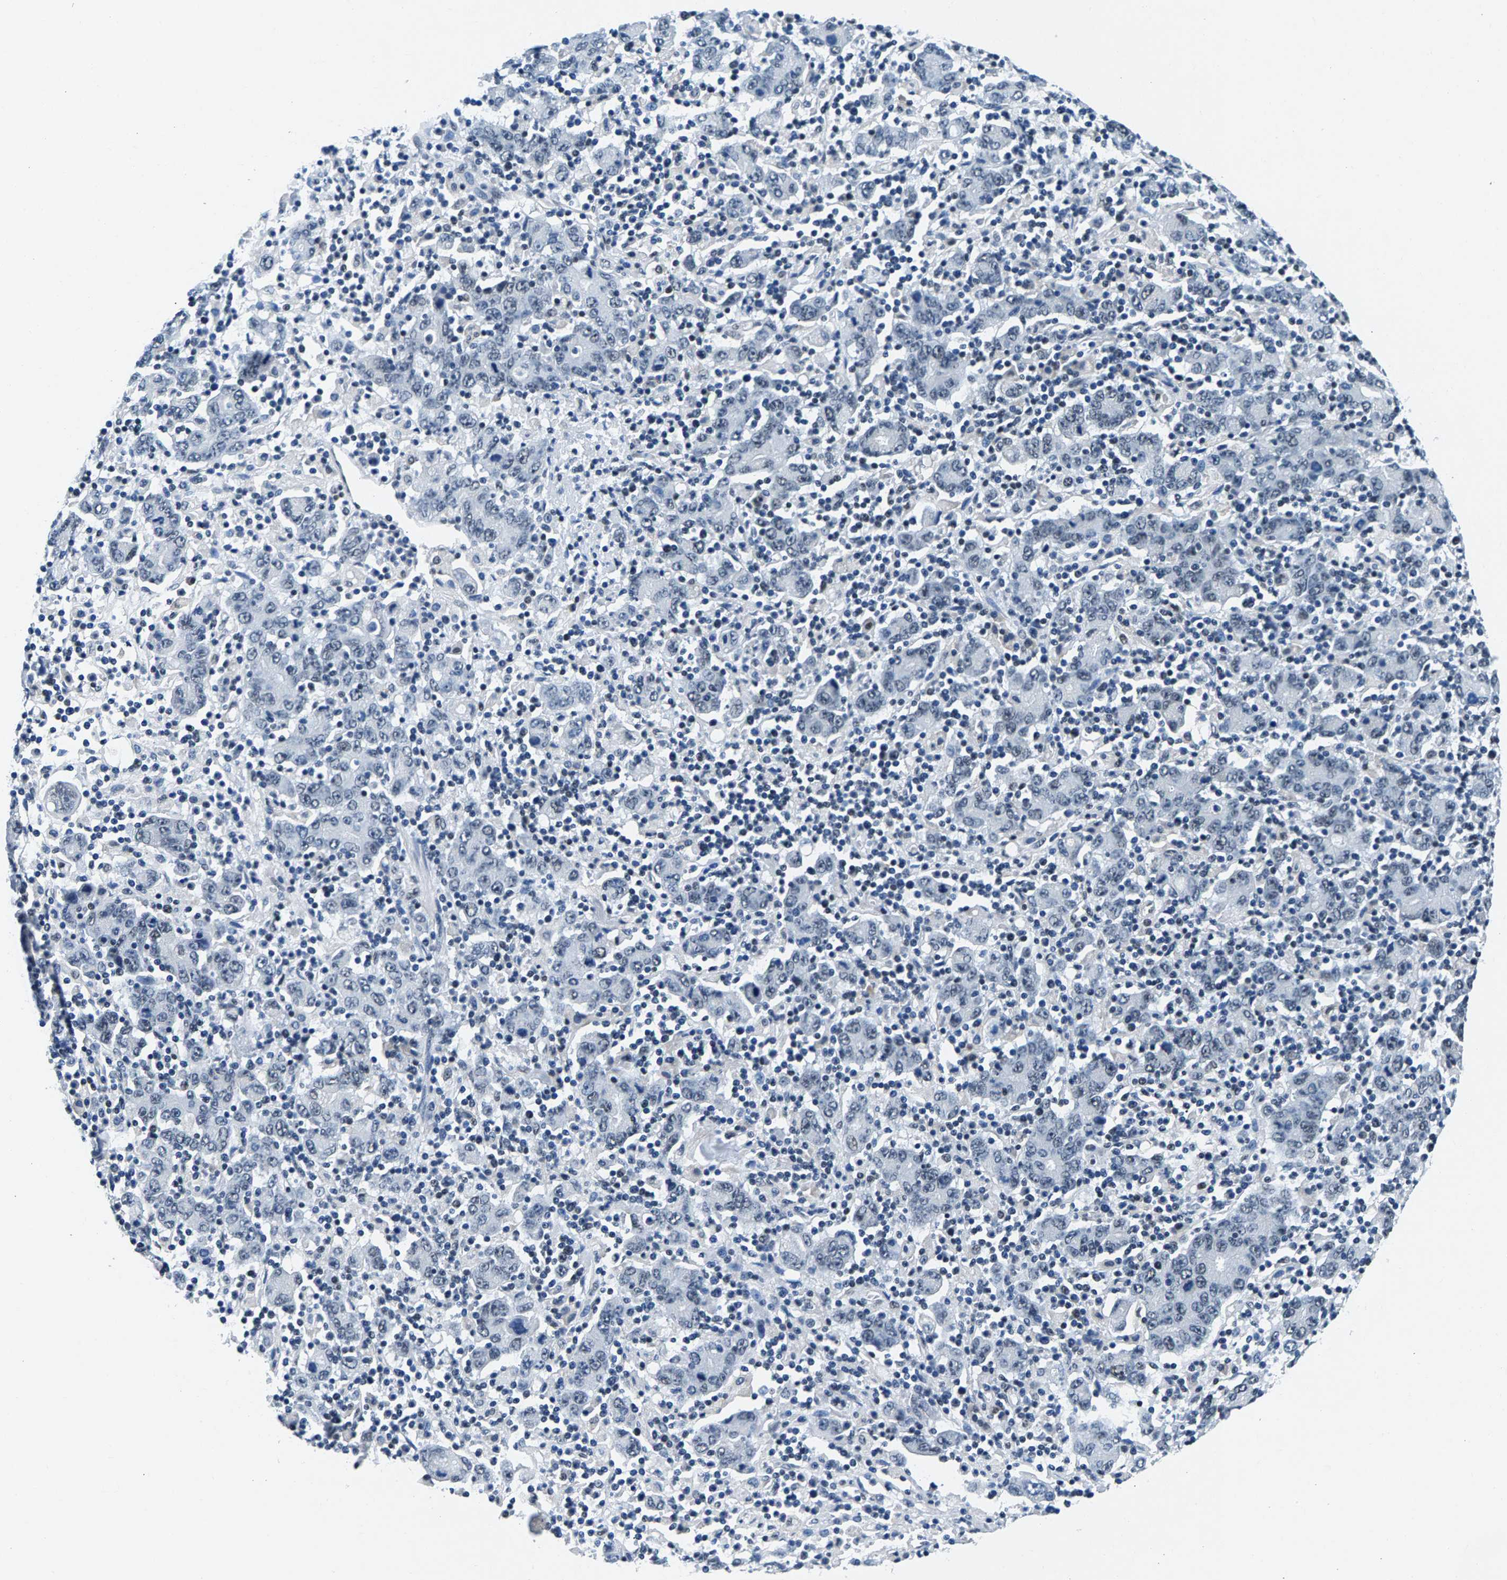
{"staining": {"intensity": "negative", "quantity": "none", "location": "none"}, "tissue": "stomach cancer", "cell_type": "Tumor cells", "image_type": "cancer", "snomed": [{"axis": "morphology", "description": "Adenocarcinoma, NOS"}, {"axis": "topography", "description": "Stomach, upper"}], "caption": "The image demonstrates no staining of tumor cells in adenocarcinoma (stomach).", "gene": "ATF2", "patient": {"sex": "male", "age": 69}}